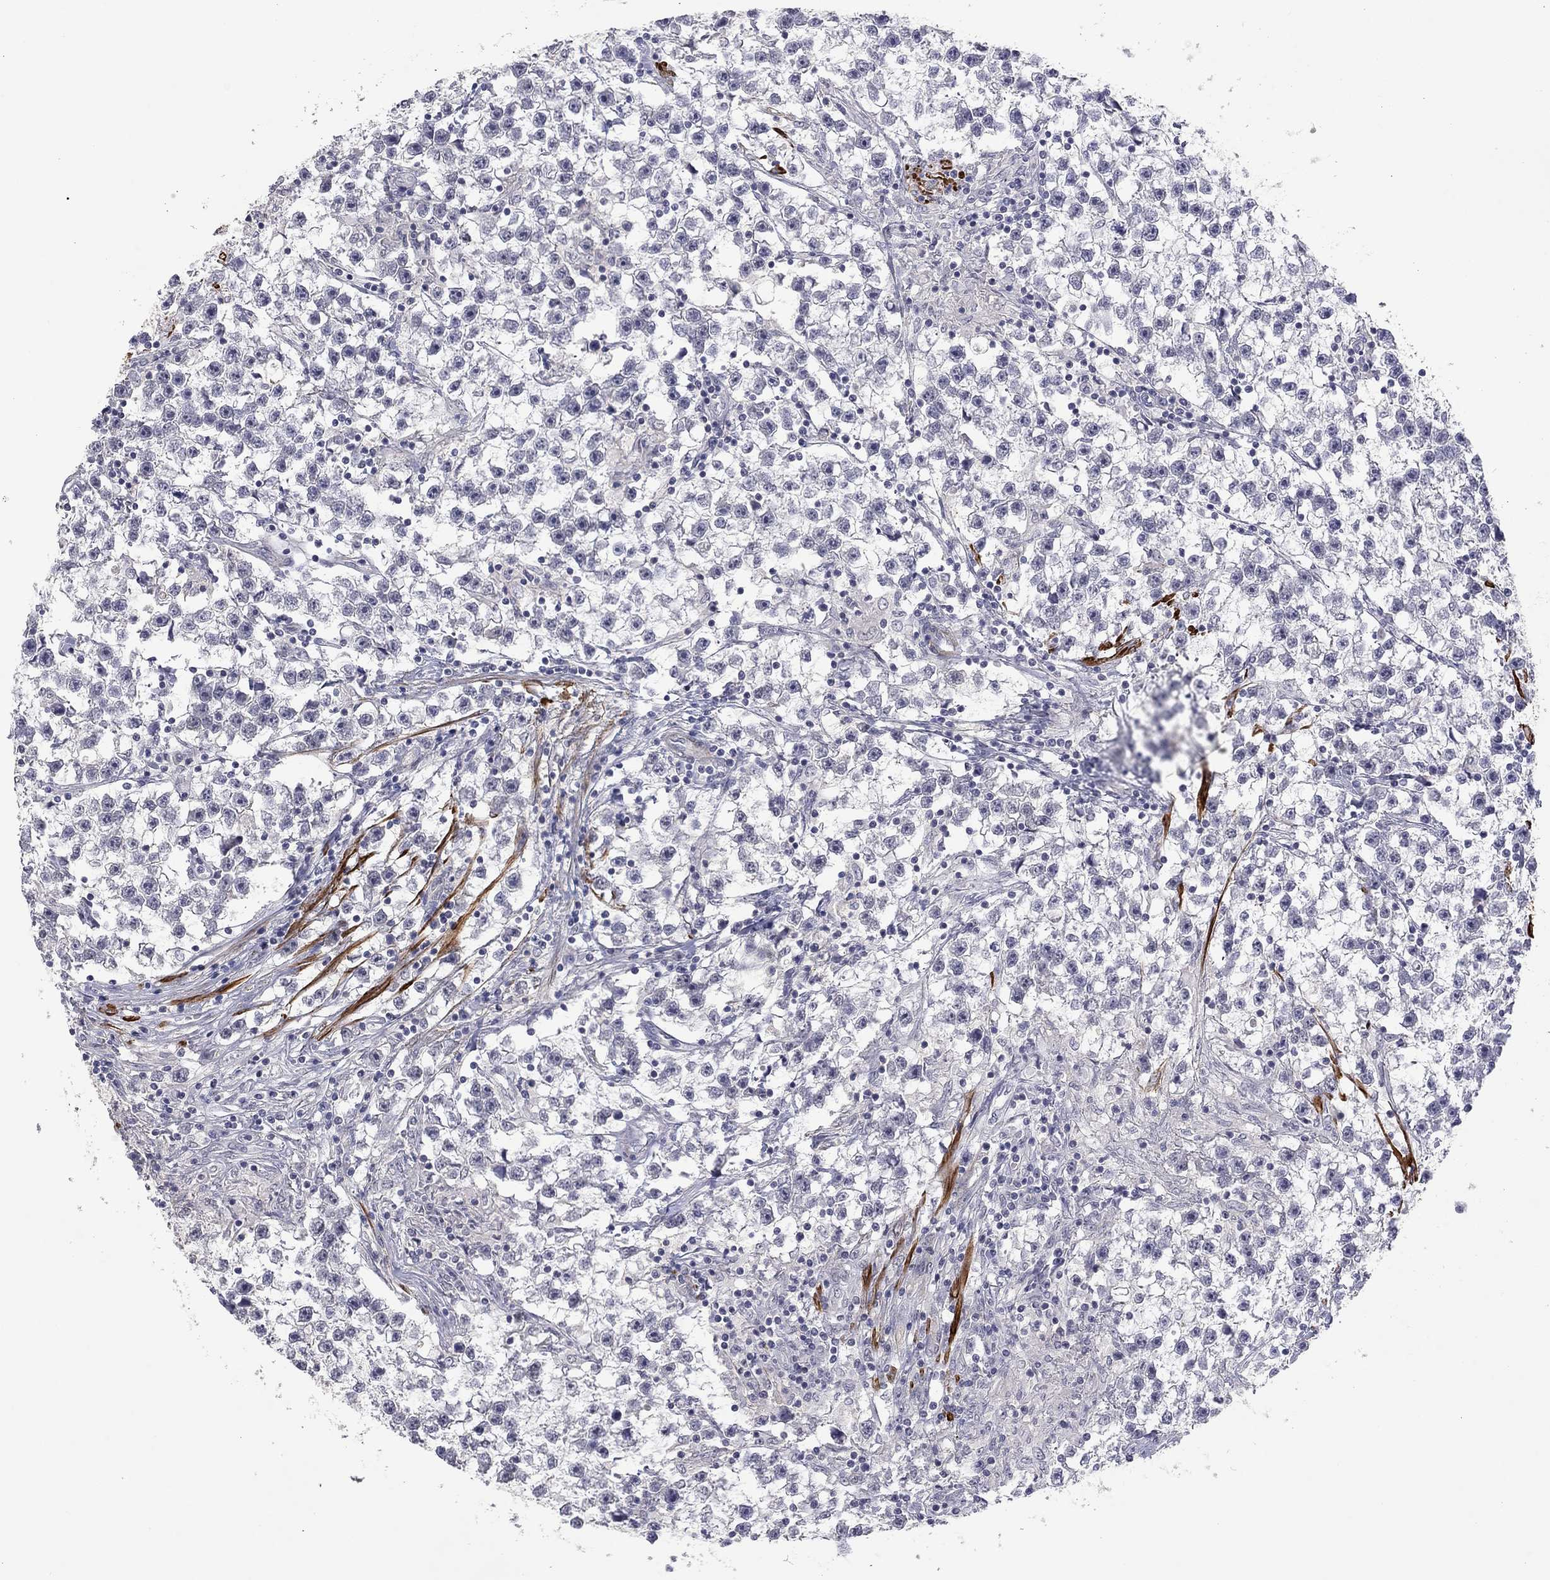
{"staining": {"intensity": "negative", "quantity": "none", "location": "none"}, "tissue": "testis cancer", "cell_type": "Tumor cells", "image_type": "cancer", "snomed": [{"axis": "morphology", "description": "Seminoma, NOS"}, {"axis": "topography", "description": "Testis"}], "caption": "Protein analysis of testis cancer demonstrates no significant expression in tumor cells.", "gene": "IP6K3", "patient": {"sex": "male", "age": 59}}